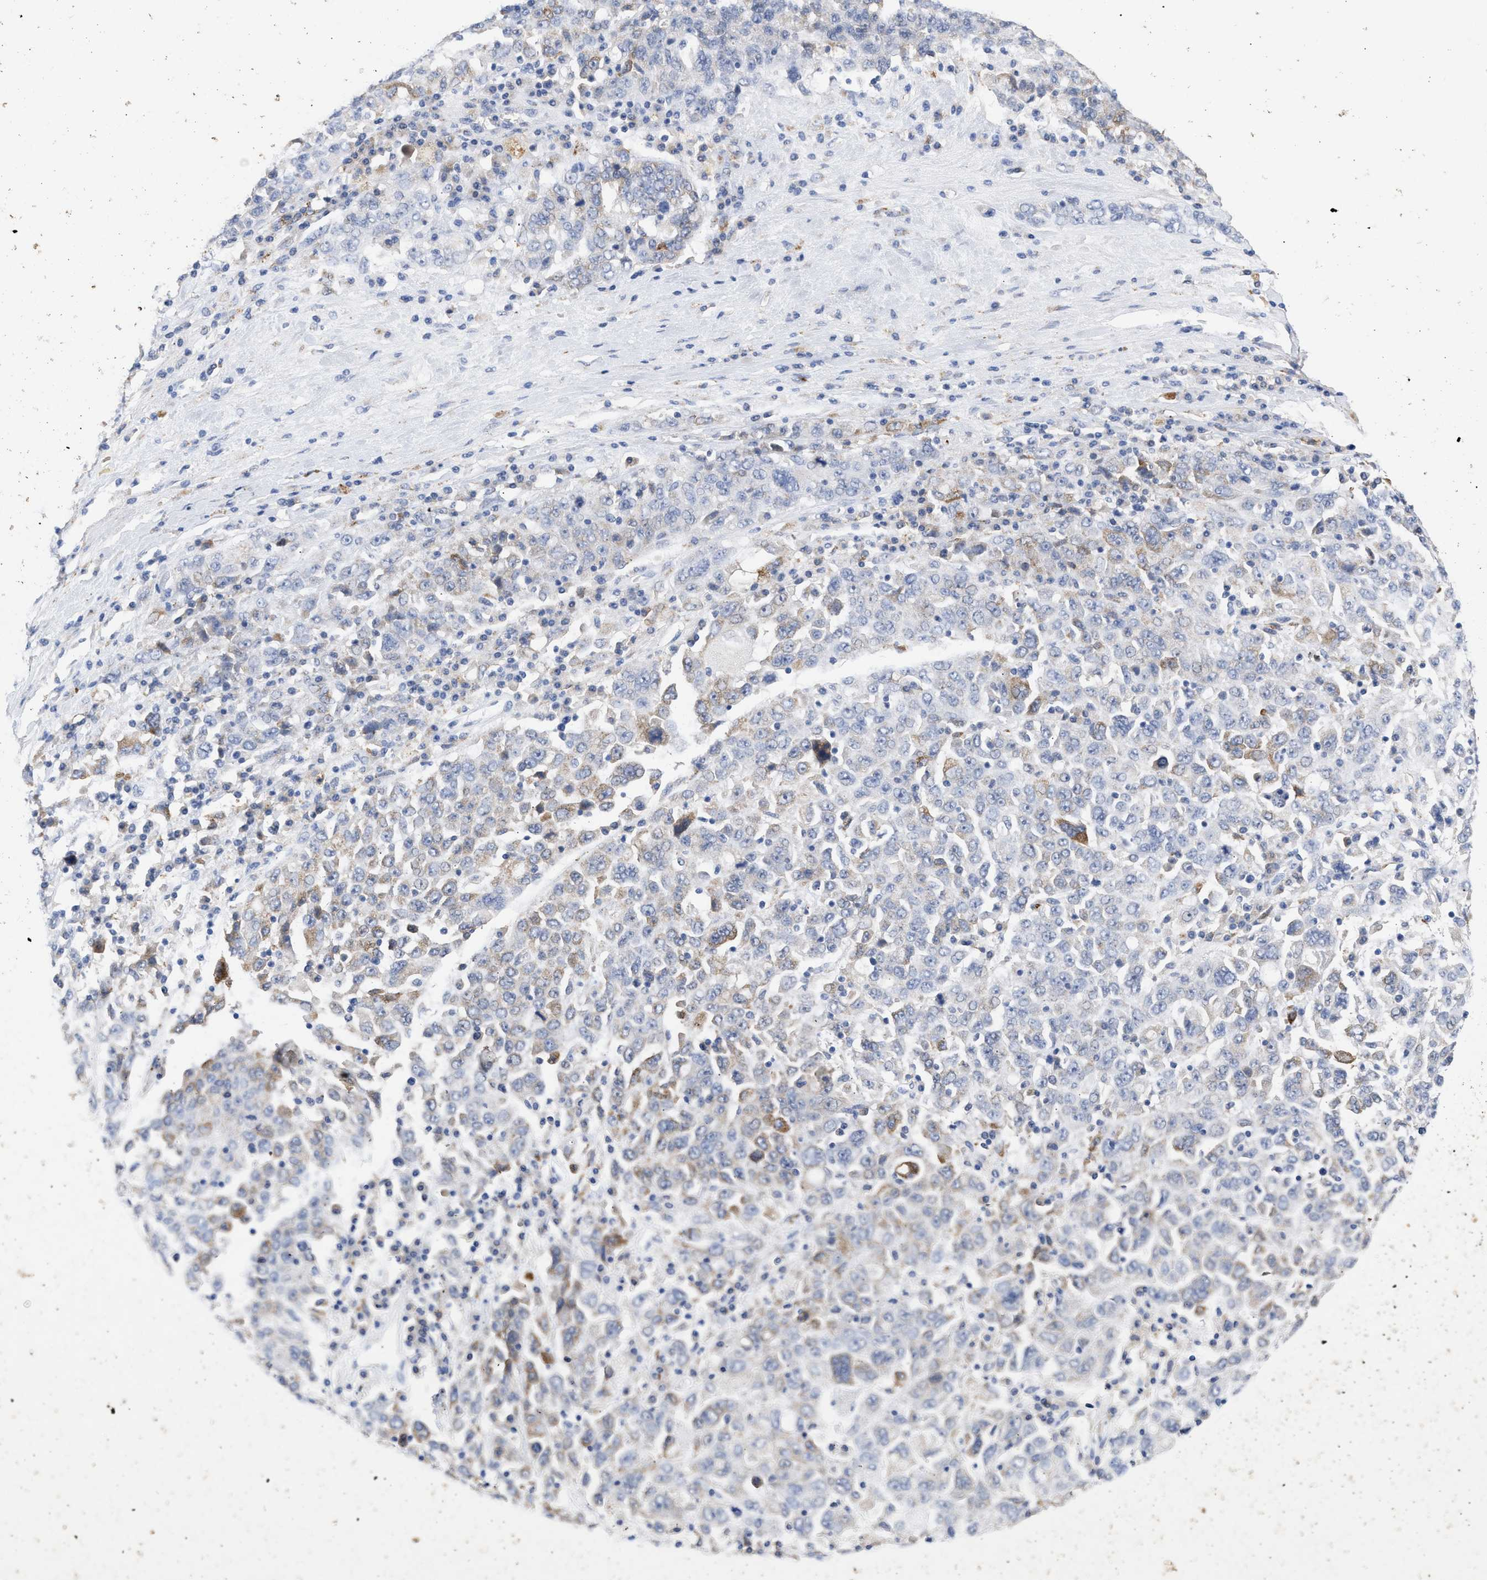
{"staining": {"intensity": "weak", "quantity": "<25%", "location": "cytoplasmic/membranous"}, "tissue": "ovarian cancer", "cell_type": "Tumor cells", "image_type": "cancer", "snomed": [{"axis": "morphology", "description": "Carcinoma, endometroid"}, {"axis": "topography", "description": "Ovary"}], "caption": "Tumor cells show no significant protein expression in ovarian cancer. (Immunohistochemistry (ihc), brightfield microscopy, high magnification).", "gene": "SELENOM", "patient": {"sex": "female", "age": 62}}